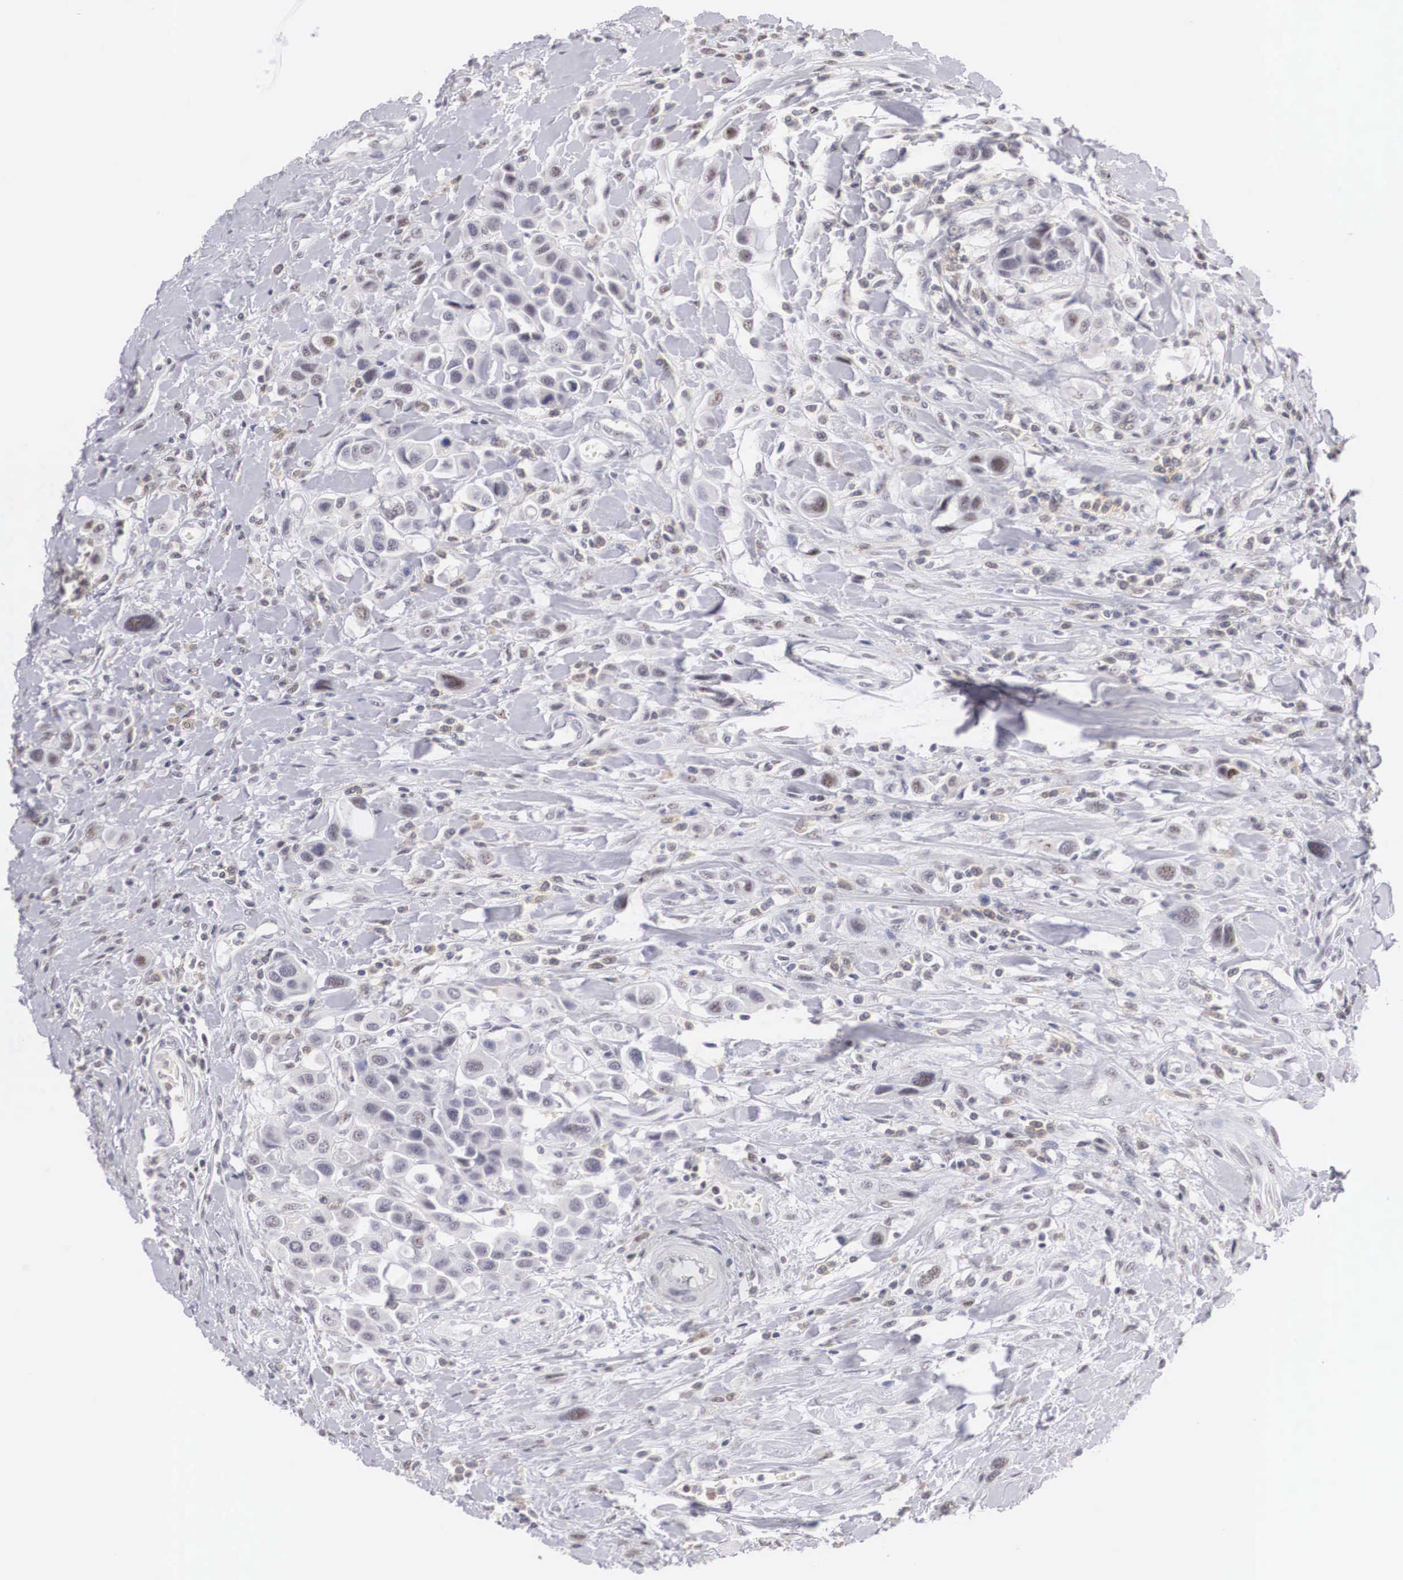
{"staining": {"intensity": "negative", "quantity": "none", "location": "none"}, "tissue": "urothelial cancer", "cell_type": "Tumor cells", "image_type": "cancer", "snomed": [{"axis": "morphology", "description": "Urothelial carcinoma, High grade"}, {"axis": "topography", "description": "Urinary bladder"}], "caption": "DAB immunohistochemical staining of human urothelial carcinoma (high-grade) exhibits no significant expression in tumor cells.", "gene": "FAM47A", "patient": {"sex": "male", "age": 50}}